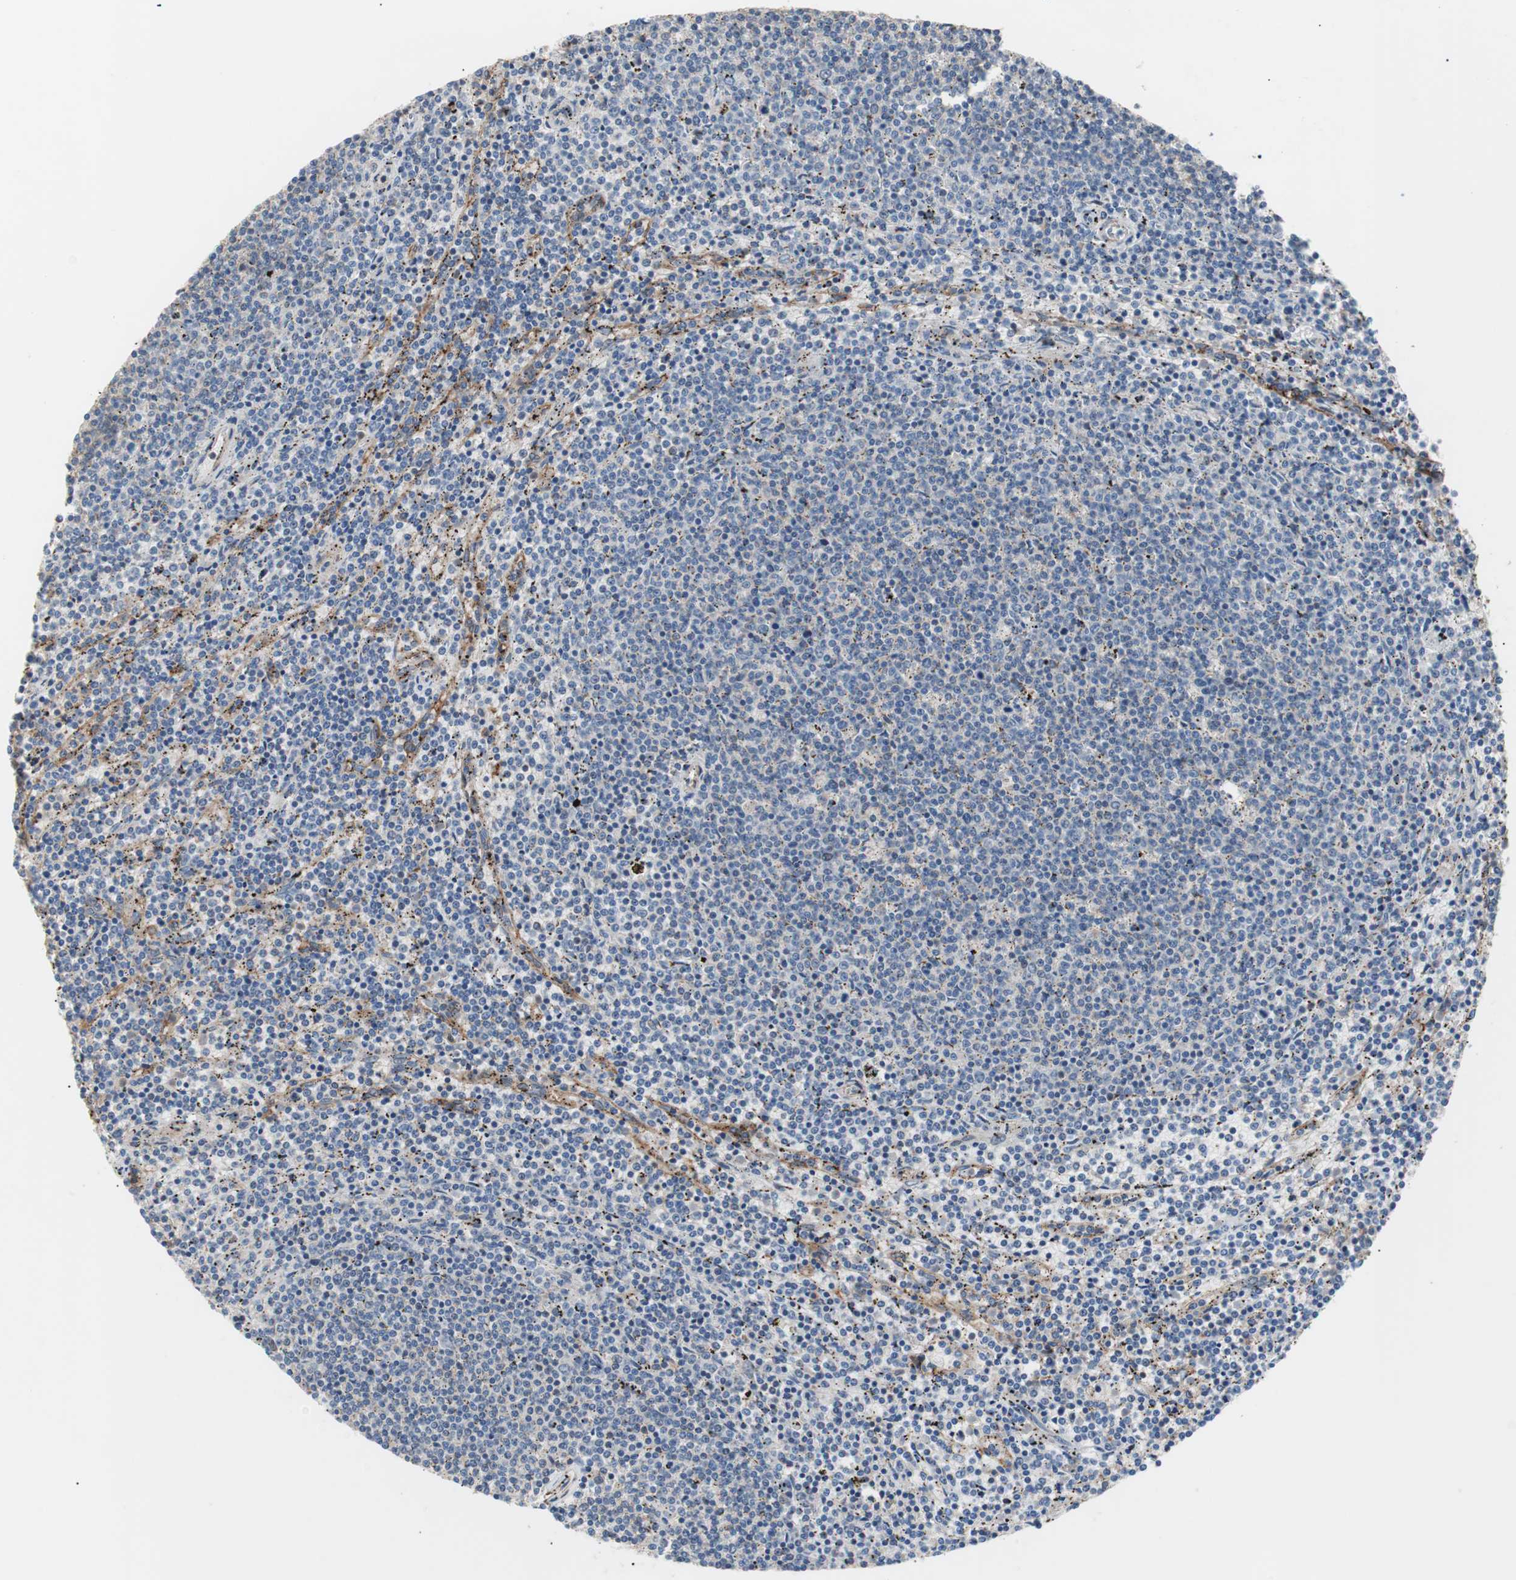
{"staining": {"intensity": "negative", "quantity": "none", "location": "none"}, "tissue": "lymphoma", "cell_type": "Tumor cells", "image_type": "cancer", "snomed": [{"axis": "morphology", "description": "Malignant lymphoma, non-Hodgkin's type, Low grade"}, {"axis": "topography", "description": "Spleen"}], "caption": "High magnification brightfield microscopy of malignant lymphoma, non-Hodgkin's type (low-grade) stained with DAB (brown) and counterstained with hematoxylin (blue): tumor cells show no significant positivity.", "gene": "GPR160", "patient": {"sex": "female", "age": 50}}